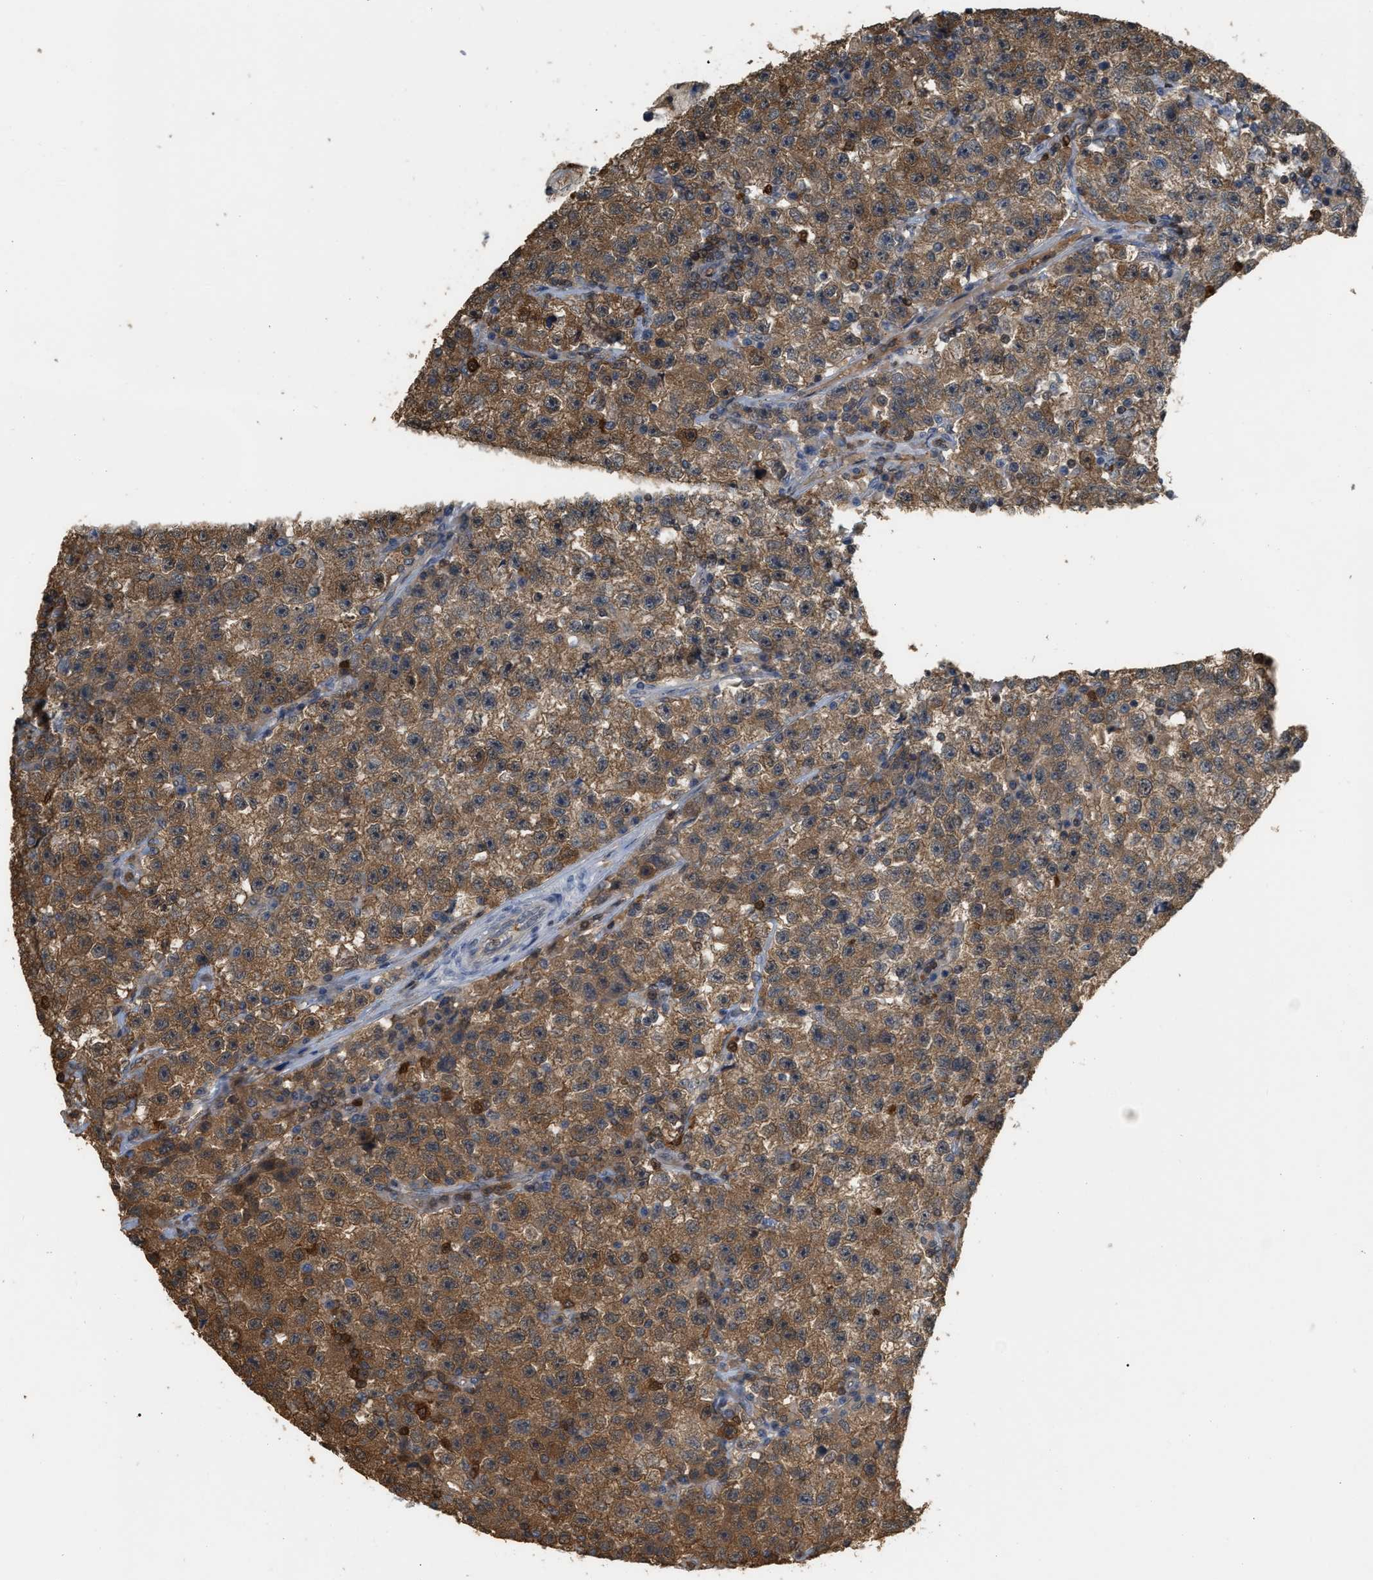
{"staining": {"intensity": "moderate", "quantity": ">75%", "location": "cytoplasmic/membranous"}, "tissue": "testis cancer", "cell_type": "Tumor cells", "image_type": "cancer", "snomed": [{"axis": "morphology", "description": "Seminoma, NOS"}, {"axis": "topography", "description": "Testis"}], "caption": "There is medium levels of moderate cytoplasmic/membranous staining in tumor cells of testis seminoma, as demonstrated by immunohistochemical staining (brown color).", "gene": "MTPN", "patient": {"sex": "male", "age": 22}}